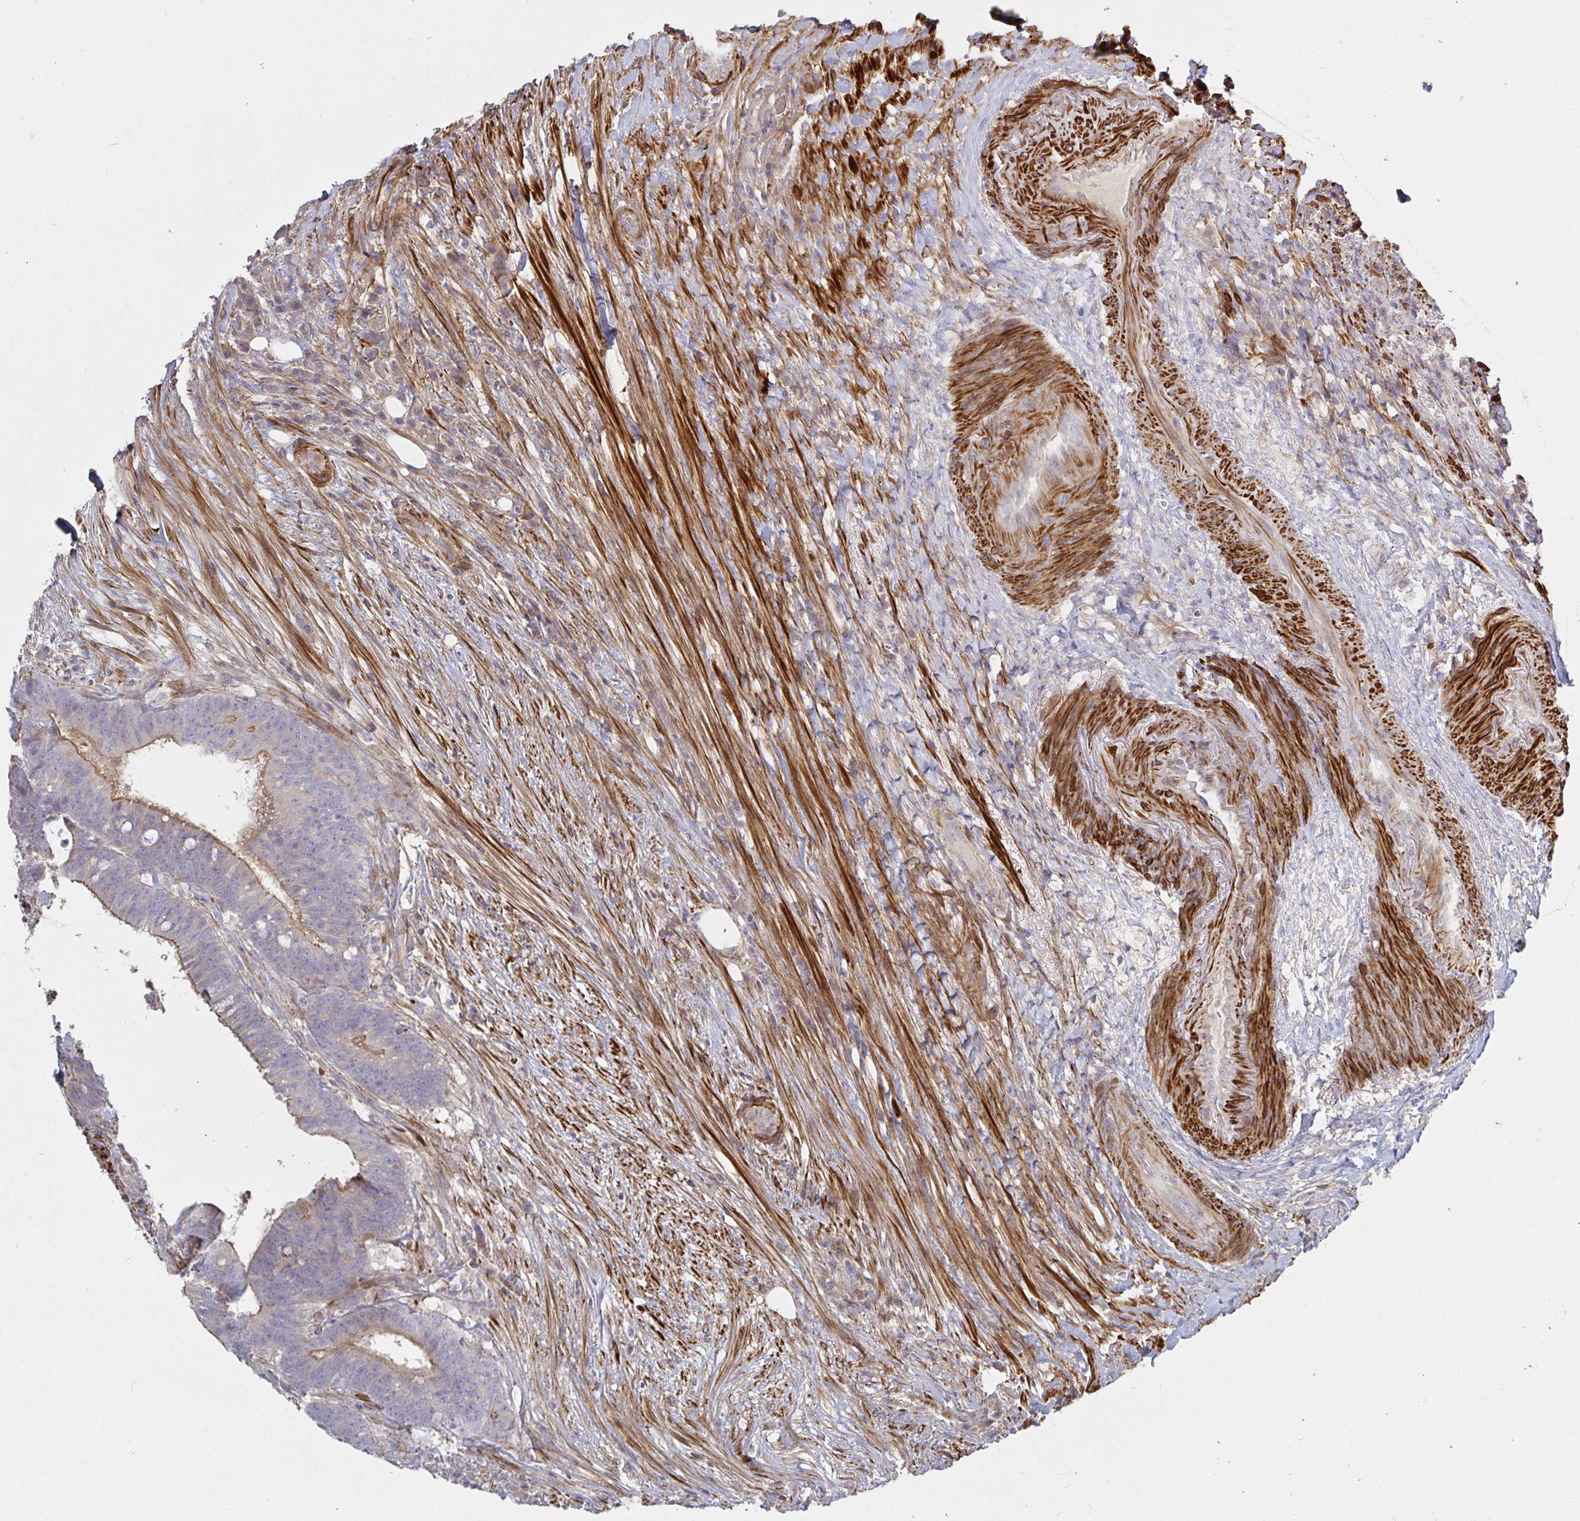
{"staining": {"intensity": "moderate", "quantity": "<25%", "location": "cytoplasmic/membranous"}, "tissue": "colorectal cancer", "cell_type": "Tumor cells", "image_type": "cancer", "snomed": [{"axis": "morphology", "description": "Adenocarcinoma, NOS"}, {"axis": "topography", "description": "Colon"}], "caption": "Colorectal adenocarcinoma was stained to show a protein in brown. There is low levels of moderate cytoplasmic/membranous expression in approximately <25% of tumor cells.", "gene": "SSH2", "patient": {"sex": "female", "age": 43}}